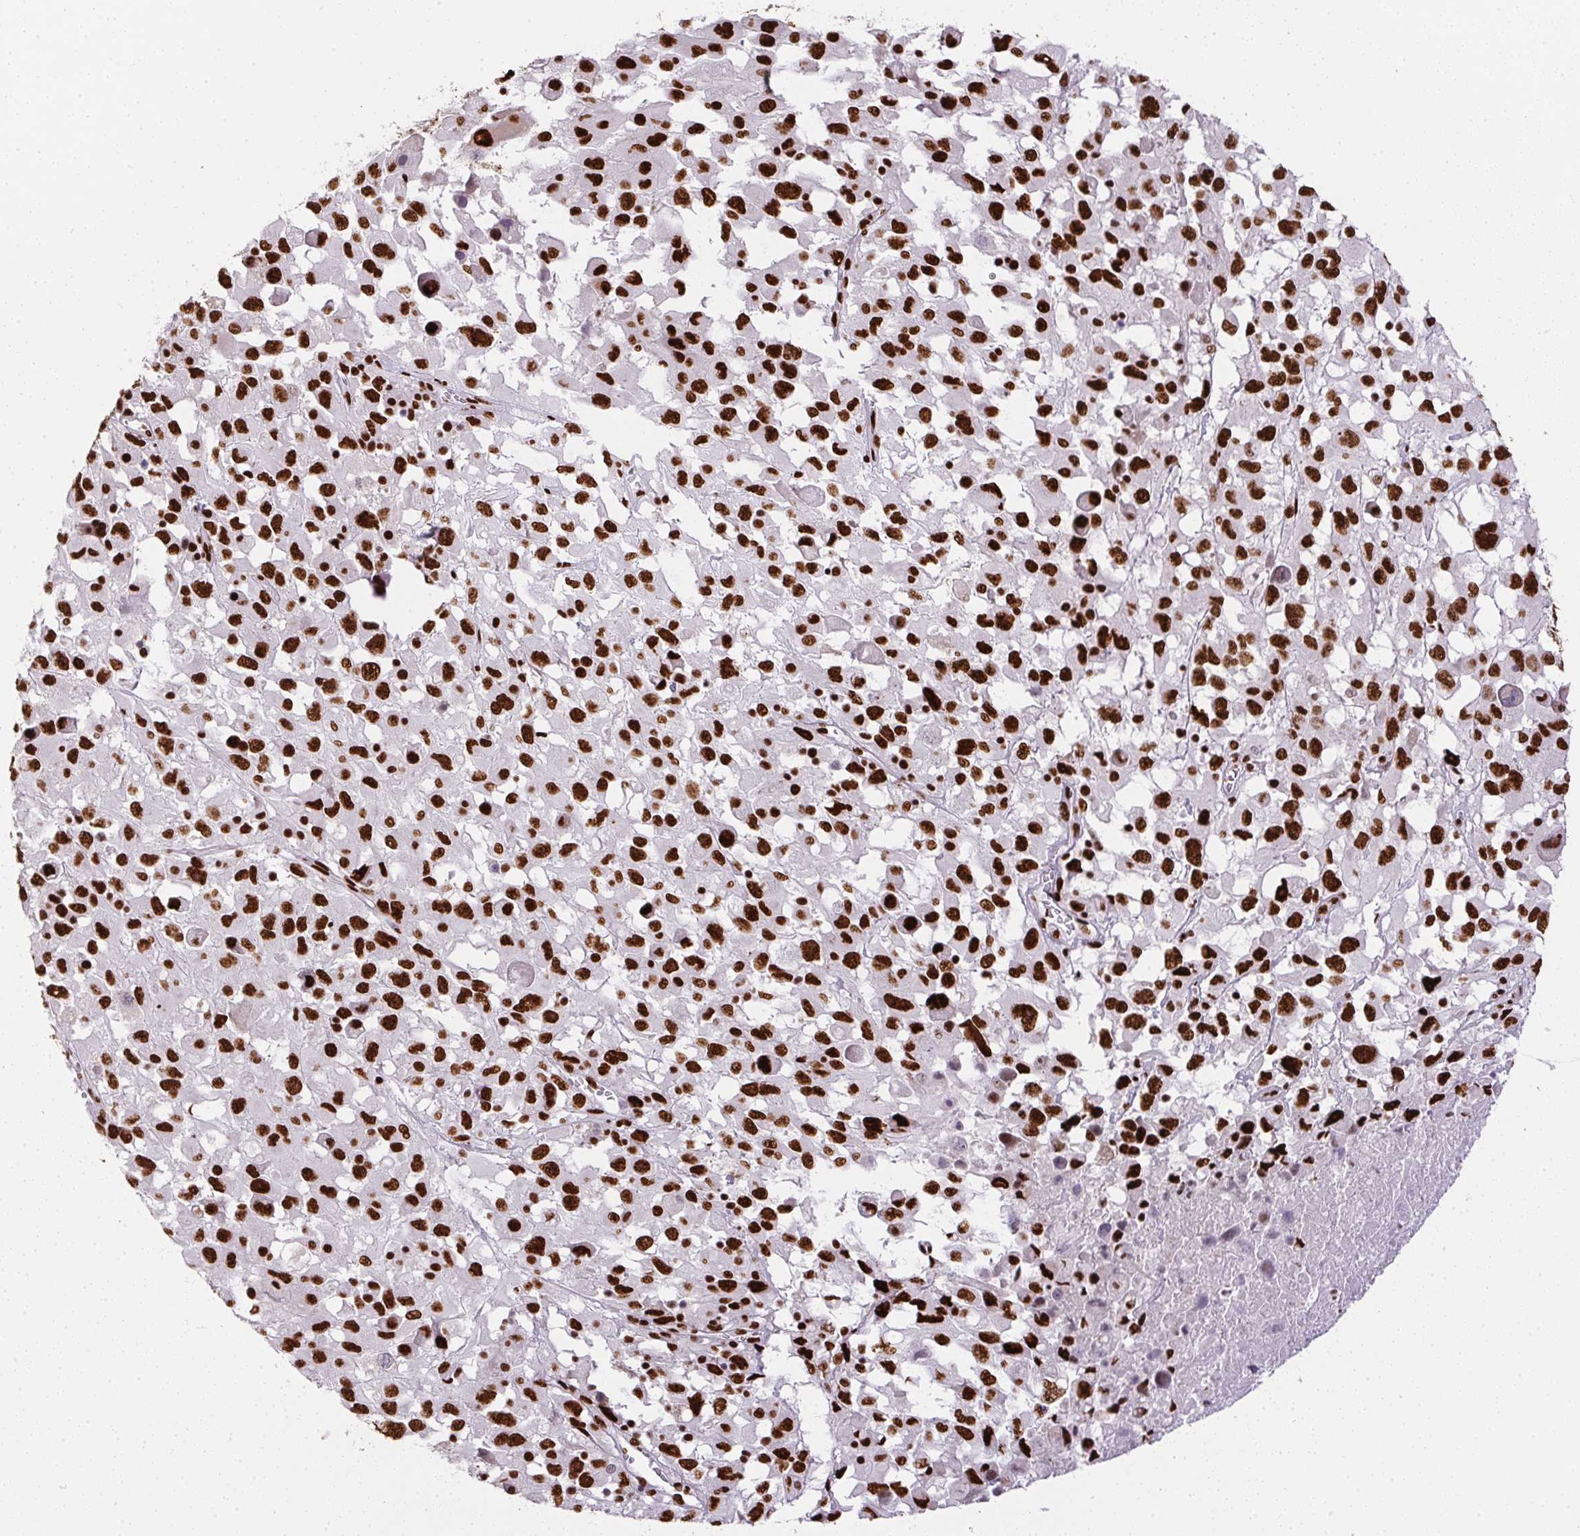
{"staining": {"intensity": "strong", "quantity": ">75%", "location": "nuclear"}, "tissue": "melanoma", "cell_type": "Tumor cells", "image_type": "cancer", "snomed": [{"axis": "morphology", "description": "Malignant melanoma, Metastatic site"}, {"axis": "topography", "description": "Soft tissue"}], "caption": "Protein expression analysis of human malignant melanoma (metastatic site) reveals strong nuclear expression in about >75% of tumor cells.", "gene": "PAGE3", "patient": {"sex": "male", "age": 50}}